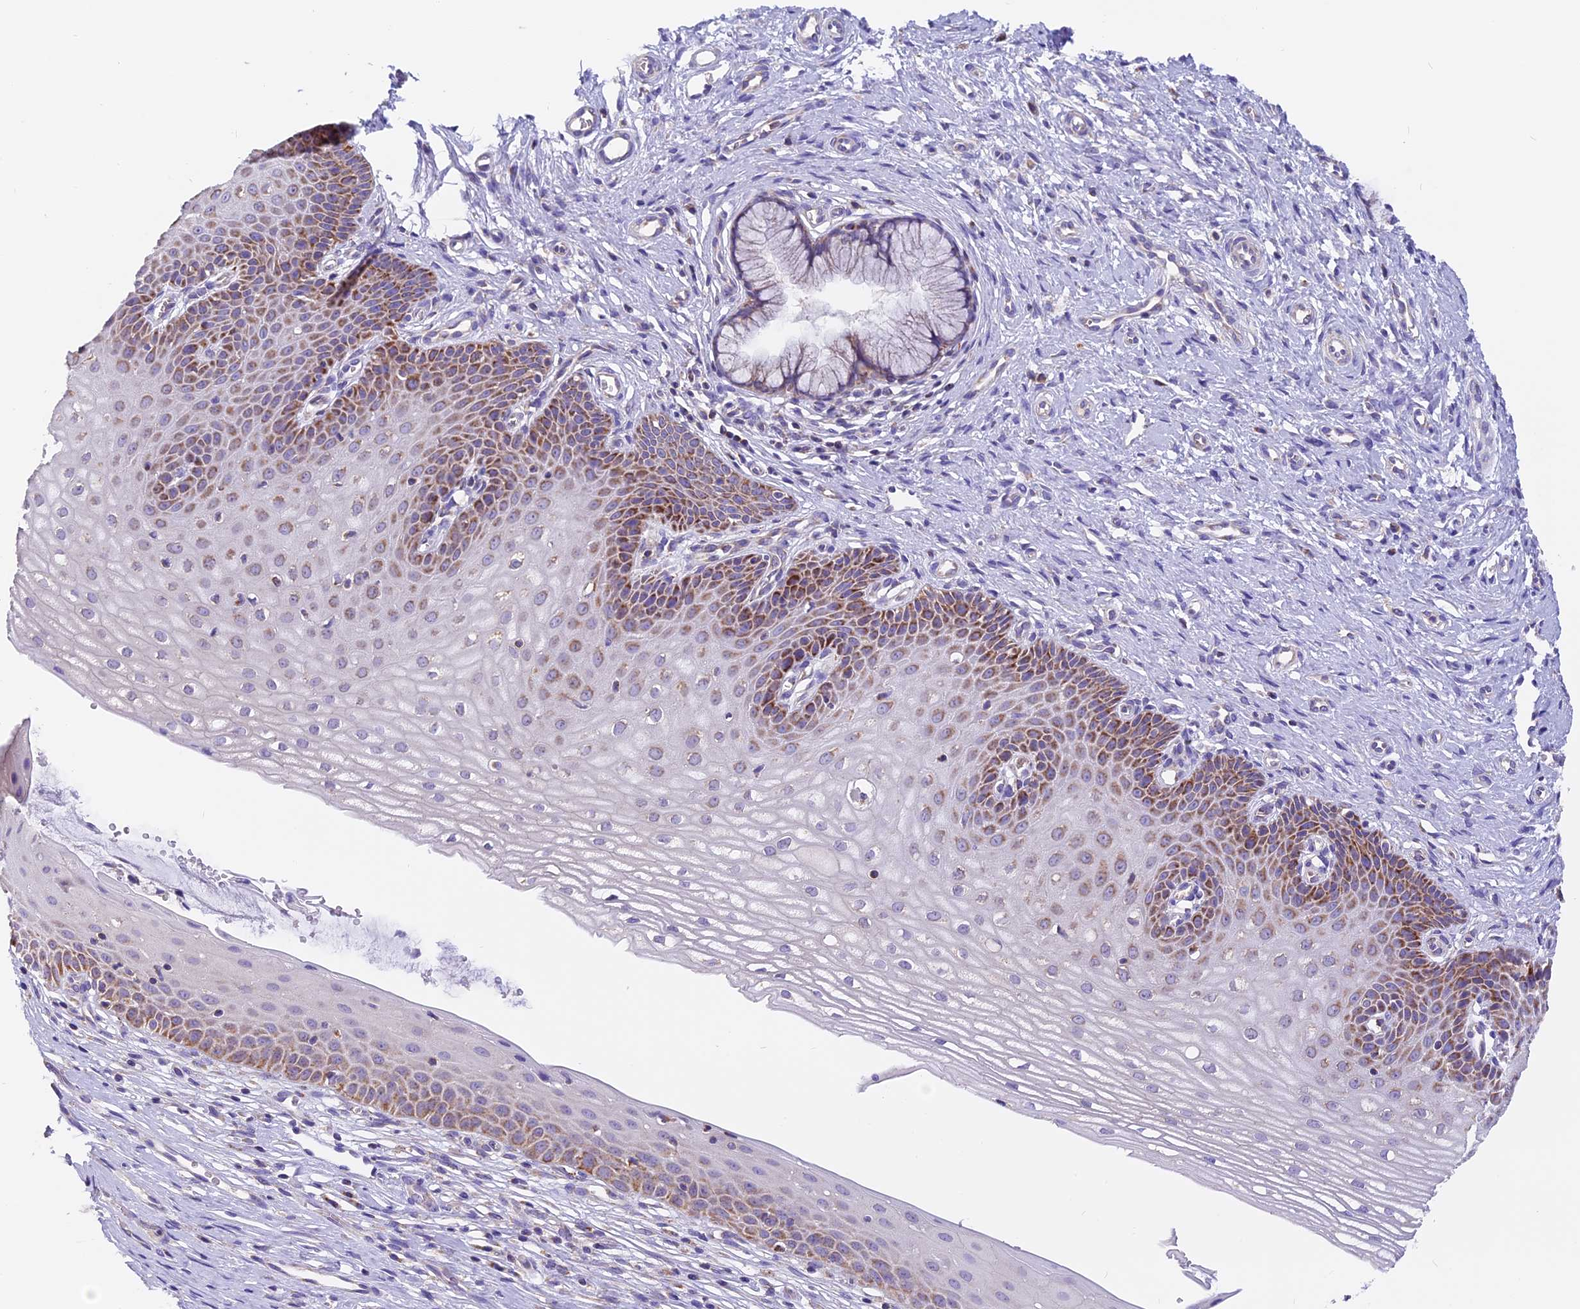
{"staining": {"intensity": "weak", "quantity": "<25%", "location": "cytoplasmic/membranous"}, "tissue": "cervix", "cell_type": "Glandular cells", "image_type": "normal", "snomed": [{"axis": "morphology", "description": "Normal tissue, NOS"}, {"axis": "topography", "description": "Cervix"}], "caption": "The immunohistochemistry (IHC) photomicrograph has no significant positivity in glandular cells of cervix. (DAB (3,3'-diaminobenzidine) IHC with hematoxylin counter stain).", "gene": "MGME1", "patient": {"sex": "female", "age": 36}}